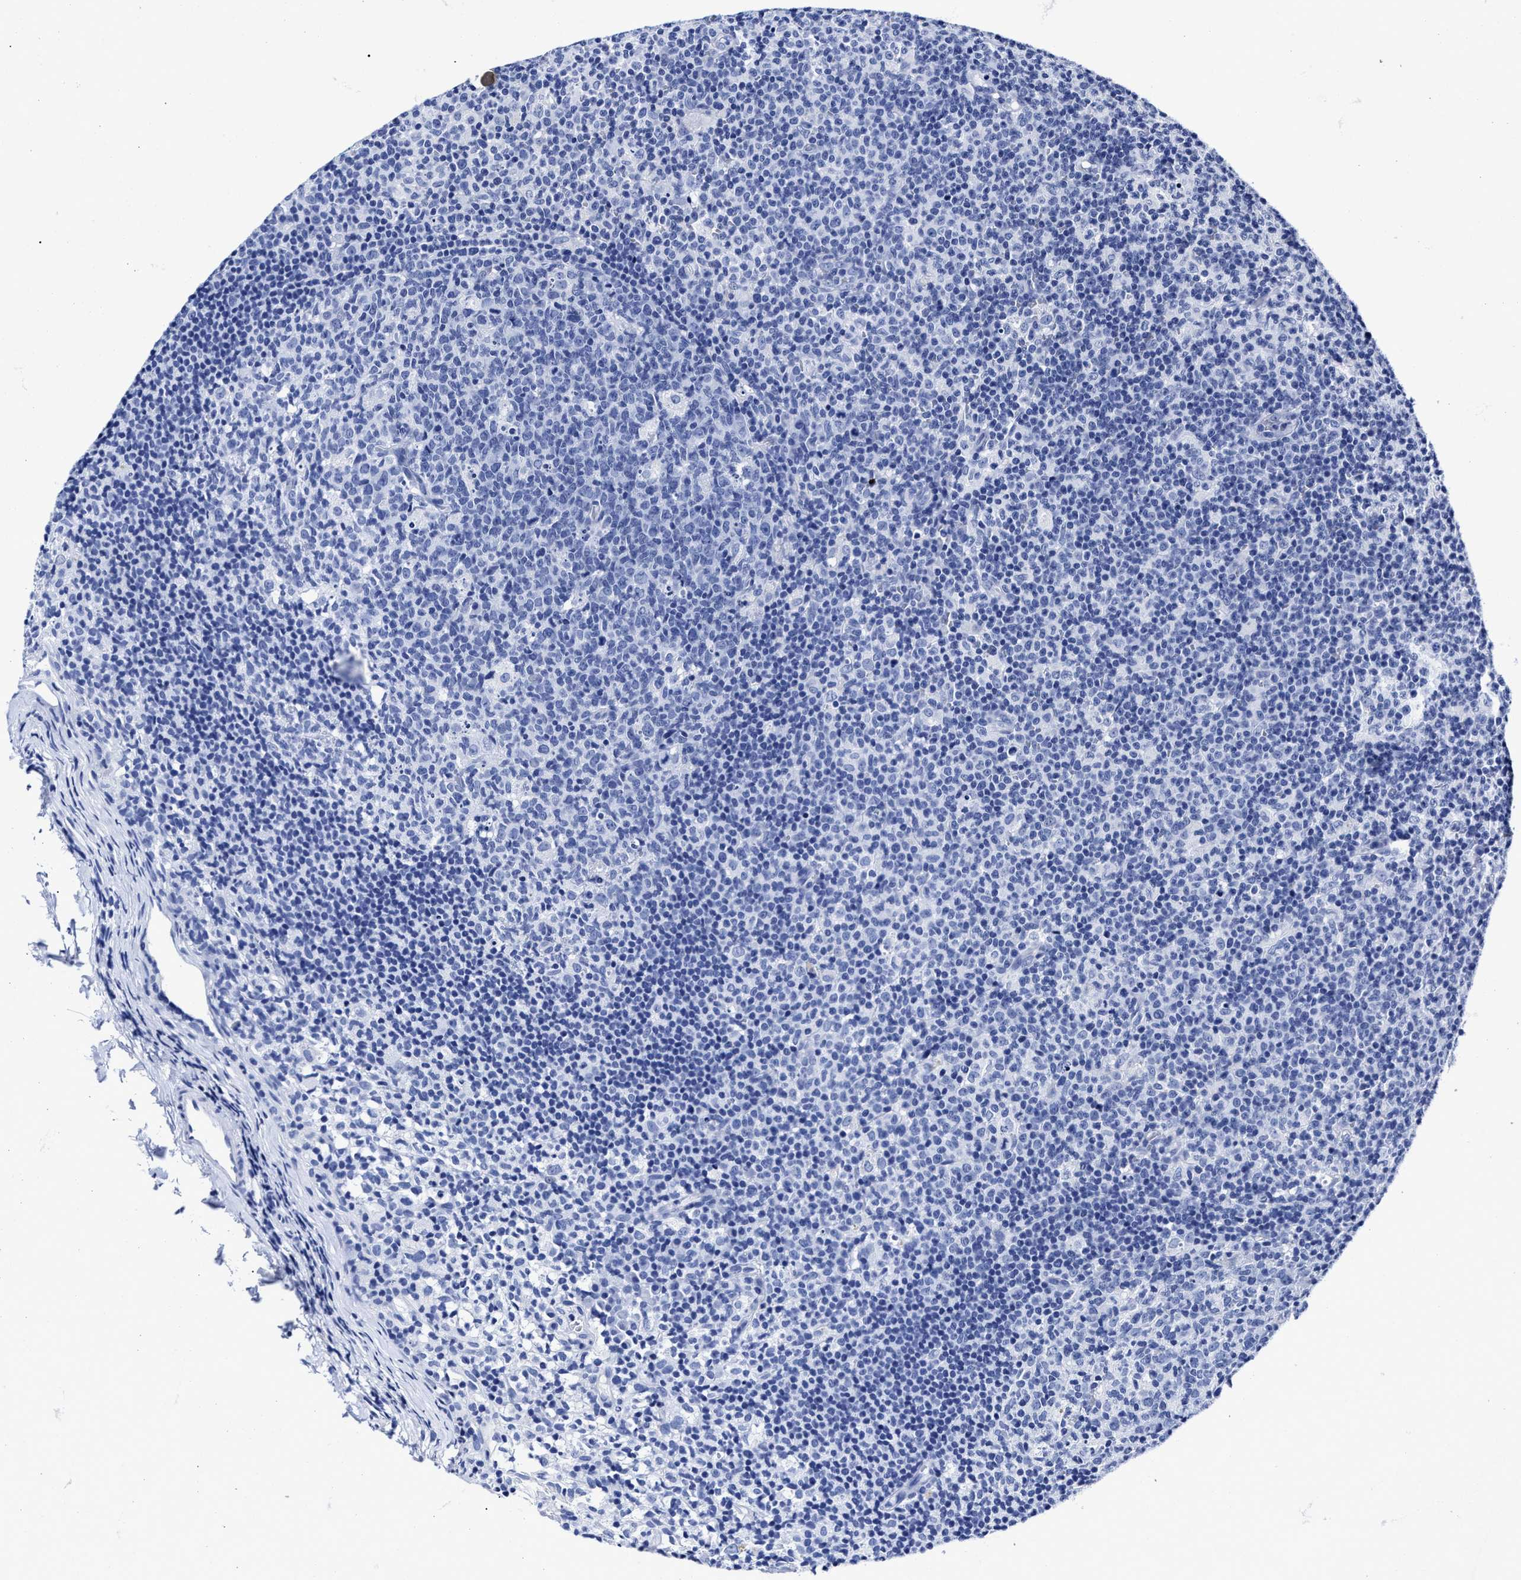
{"staining": {"intensity": "negative", "quantity": "none", "location": "none"}, "tissue": "lymph node", "cell_type": "Germinal center cells", "image_type": "normal", "snomed": [{"axis": "morphology", "description": "Normal tissue, NOS"}, {"axis": "morphology", "description": "Inflammation, NOS"}, {"axis": "topography", "description": "Lymph node"}], "caption": "Immunohistochemistry (IHC) image of normal lymph node stained for a protein (brown), which demonstrates no staining in germinal center cells.", "gene": "LRRC8E", "patient": {"sex": "male", "age": 55}}